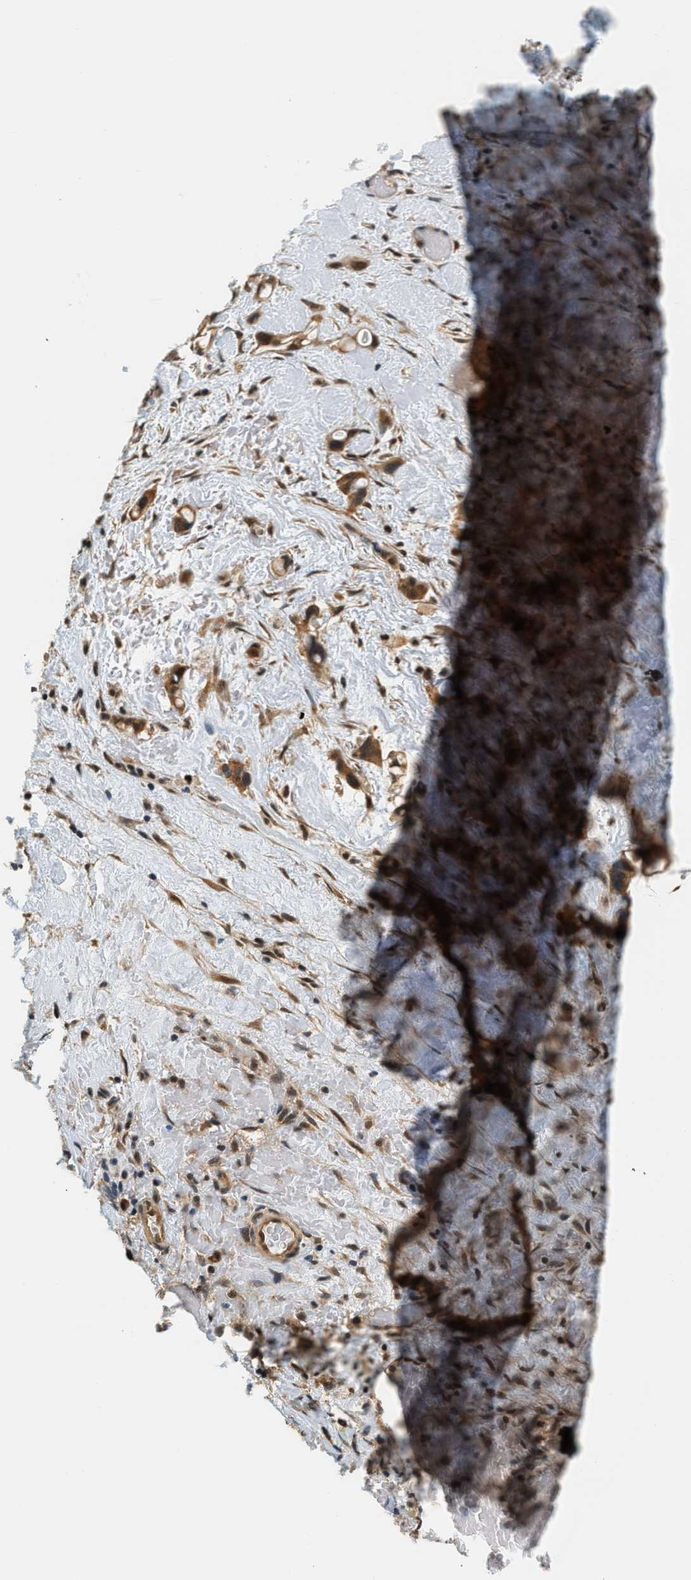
{"staining": {"intensity": "moderate", "quantity": ">75%", "location": "cytoplasmic/membranous"}, "tissue": "liver cancer", "cell_type": "Tumor cells", "image_type": "cancer", "snomed": [{"axis": "morphology", "description": "Cholangiocarcinoma"}, {"axis": "topography", "description": "Liver"}], "caption": "A histopathology image showing moderate cytoplasmic/membranous staining in about >75% of tumor cells in liver cholangiocarcinoma, as visualized by brown immunohistochemical staining.", "gene": "PSMD3", "patient": {"sex": "female", "age": 65}}